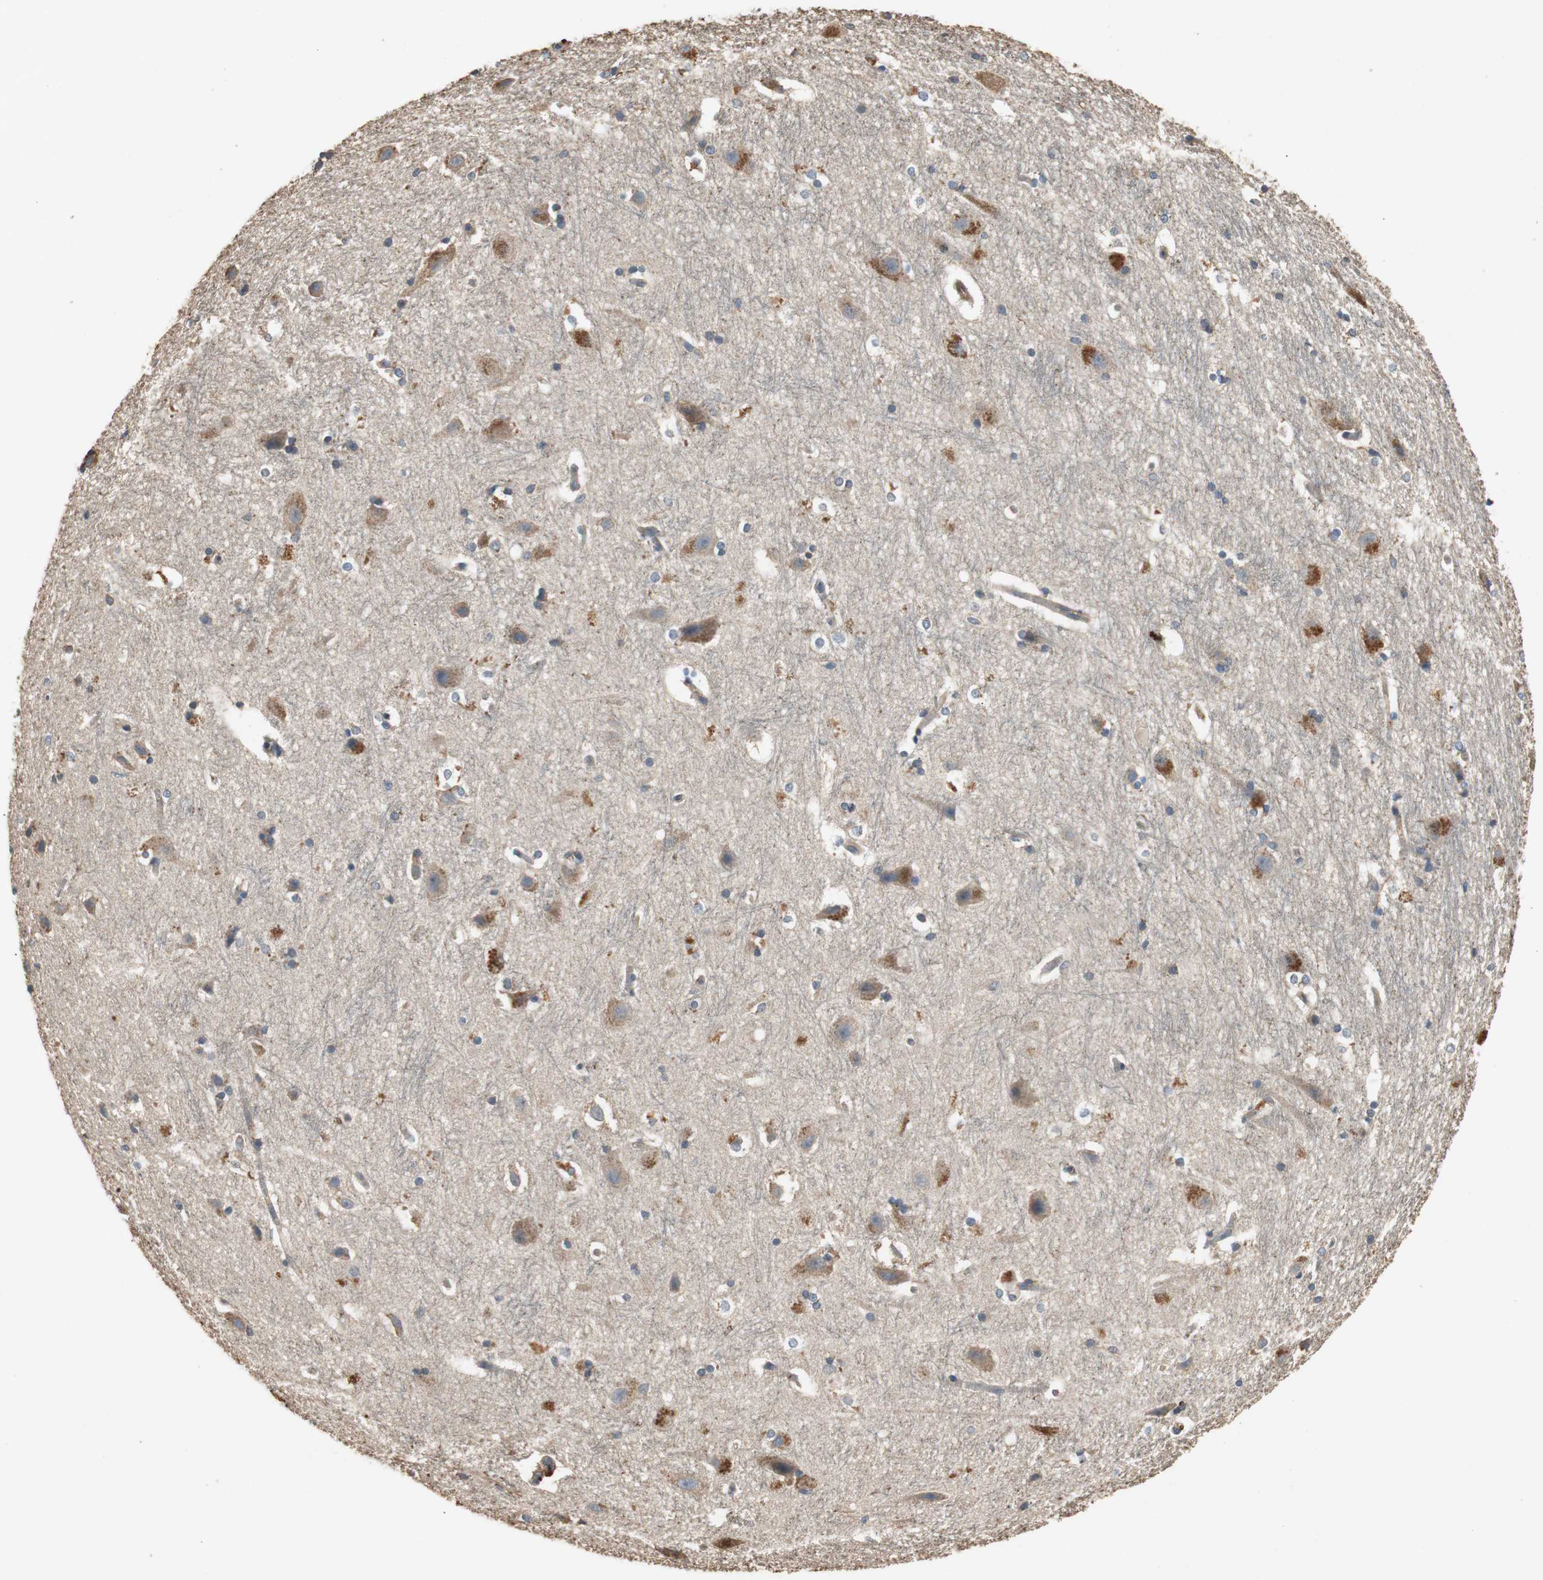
{"staining": {"intensity": "moderate", "quantity": "<25%", "location": "cytoplasmic/membranous"}, "tissue": "hippocampus", "cell_type": "Glial cells", "image_type": "normal", "snomed": [{"axis": "morphology", "description": "Normal tissue, NOS"}, {"axis": "topography", "description": "Hippocampus"}], "caption": "The micrograph exhibits a brown stain indicating the presence of a protein in the cytoplasmic/membranous of glial cells in hippocampus. The protein is shown in brown color, while the nuclei are stained blue.", "gene": "TNFRSF14", "patient": {"sex": "female", "age": 19}}